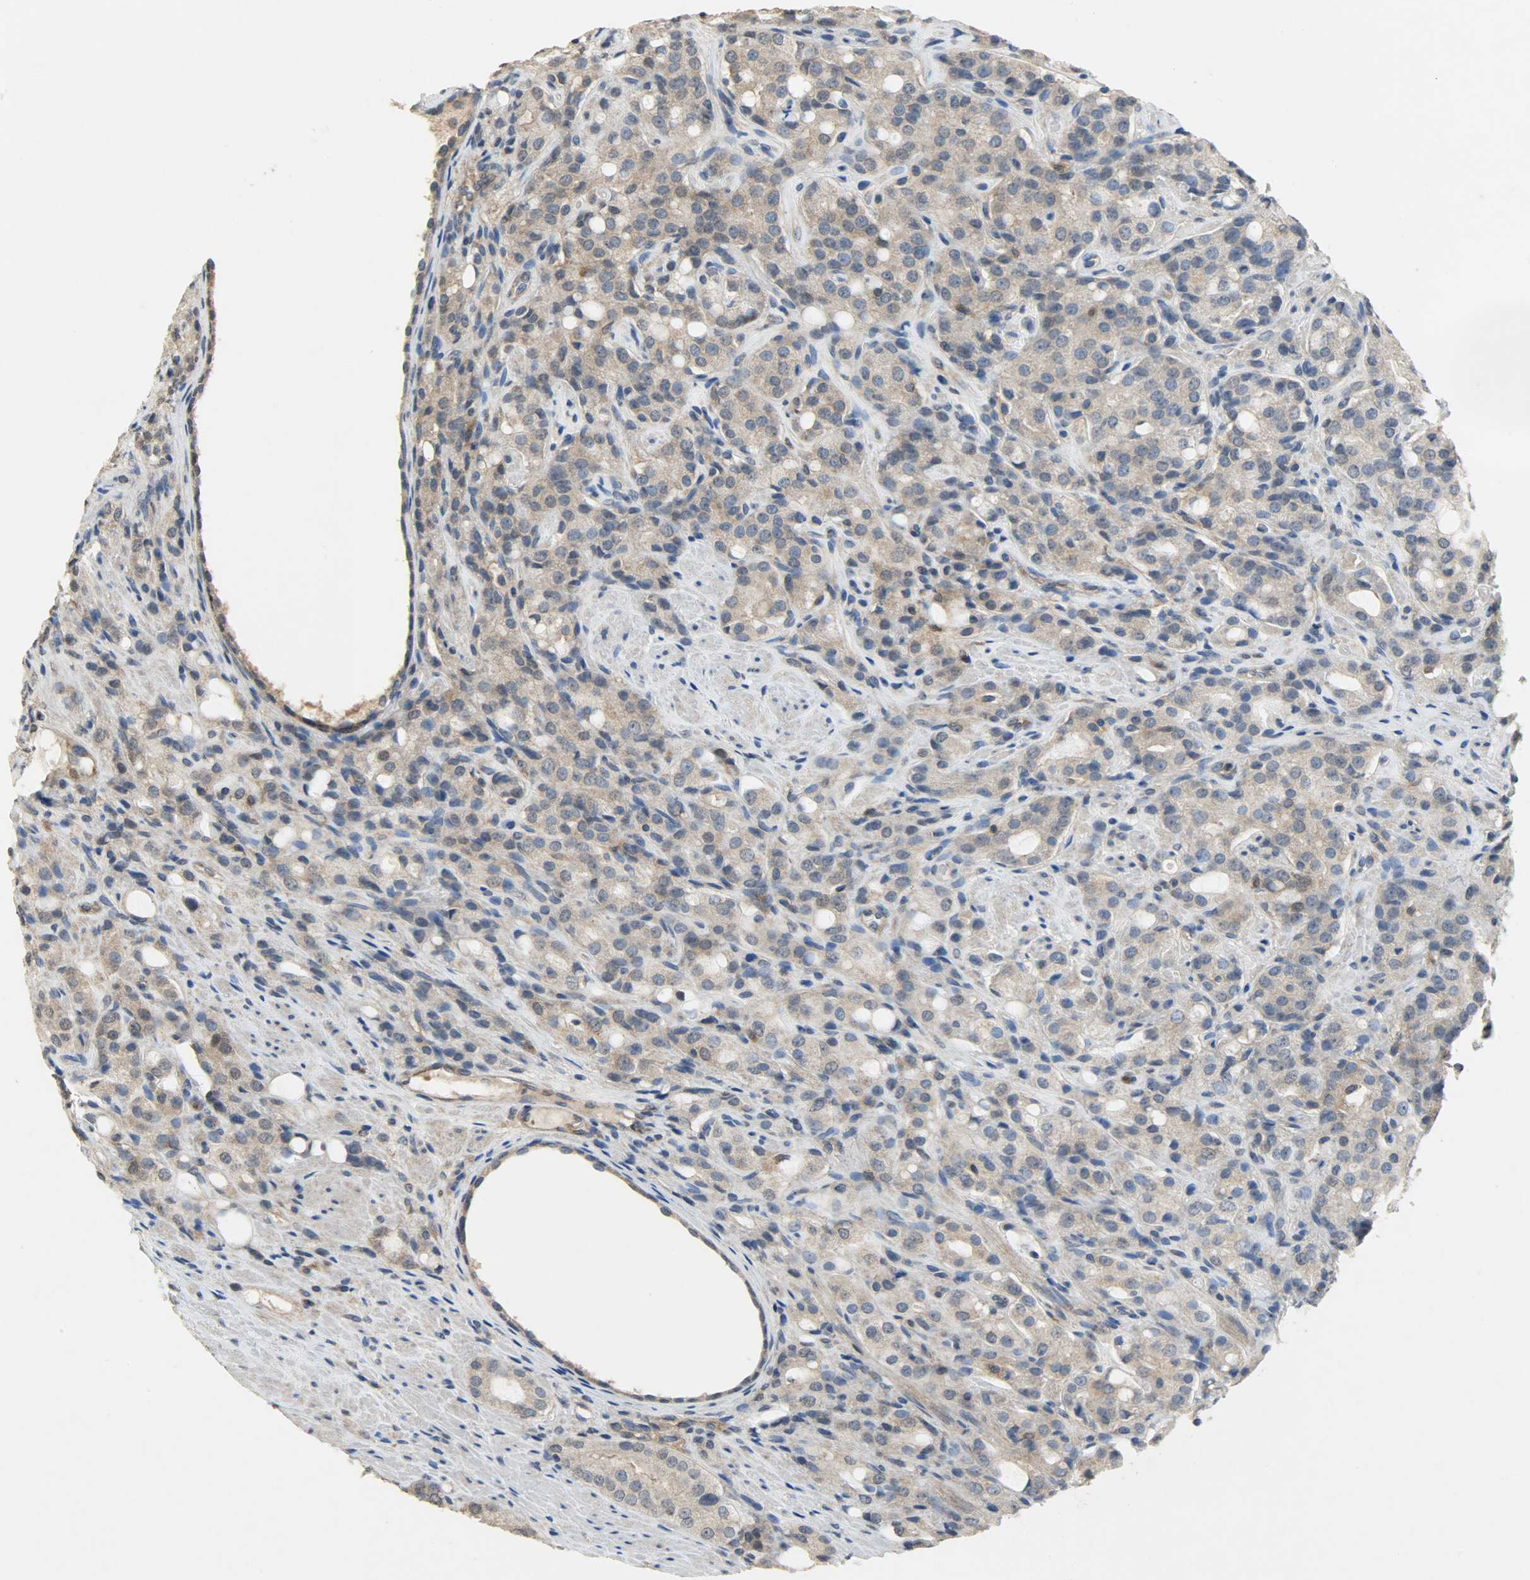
{"staining": {"intensity": "moderate", "quantity": ">75%", "location": "cytoplasmic/membranous"}, "tissue": "prostate cancer", "cell_type": "Tumor cells", "image_type": "cancer", "snomed": [{"axis": "morphology", "description": "Adenocarcinoma, High grade"}, {"axis": "topography", "description": "Prostate"}], "caption": "Human prostate high-grade adenocarcinoma stained with a protein marker exhibits moderate staining in tumor cells.", "gene": "TRIM21", "patient": {"sex": "male", "age": 72}}